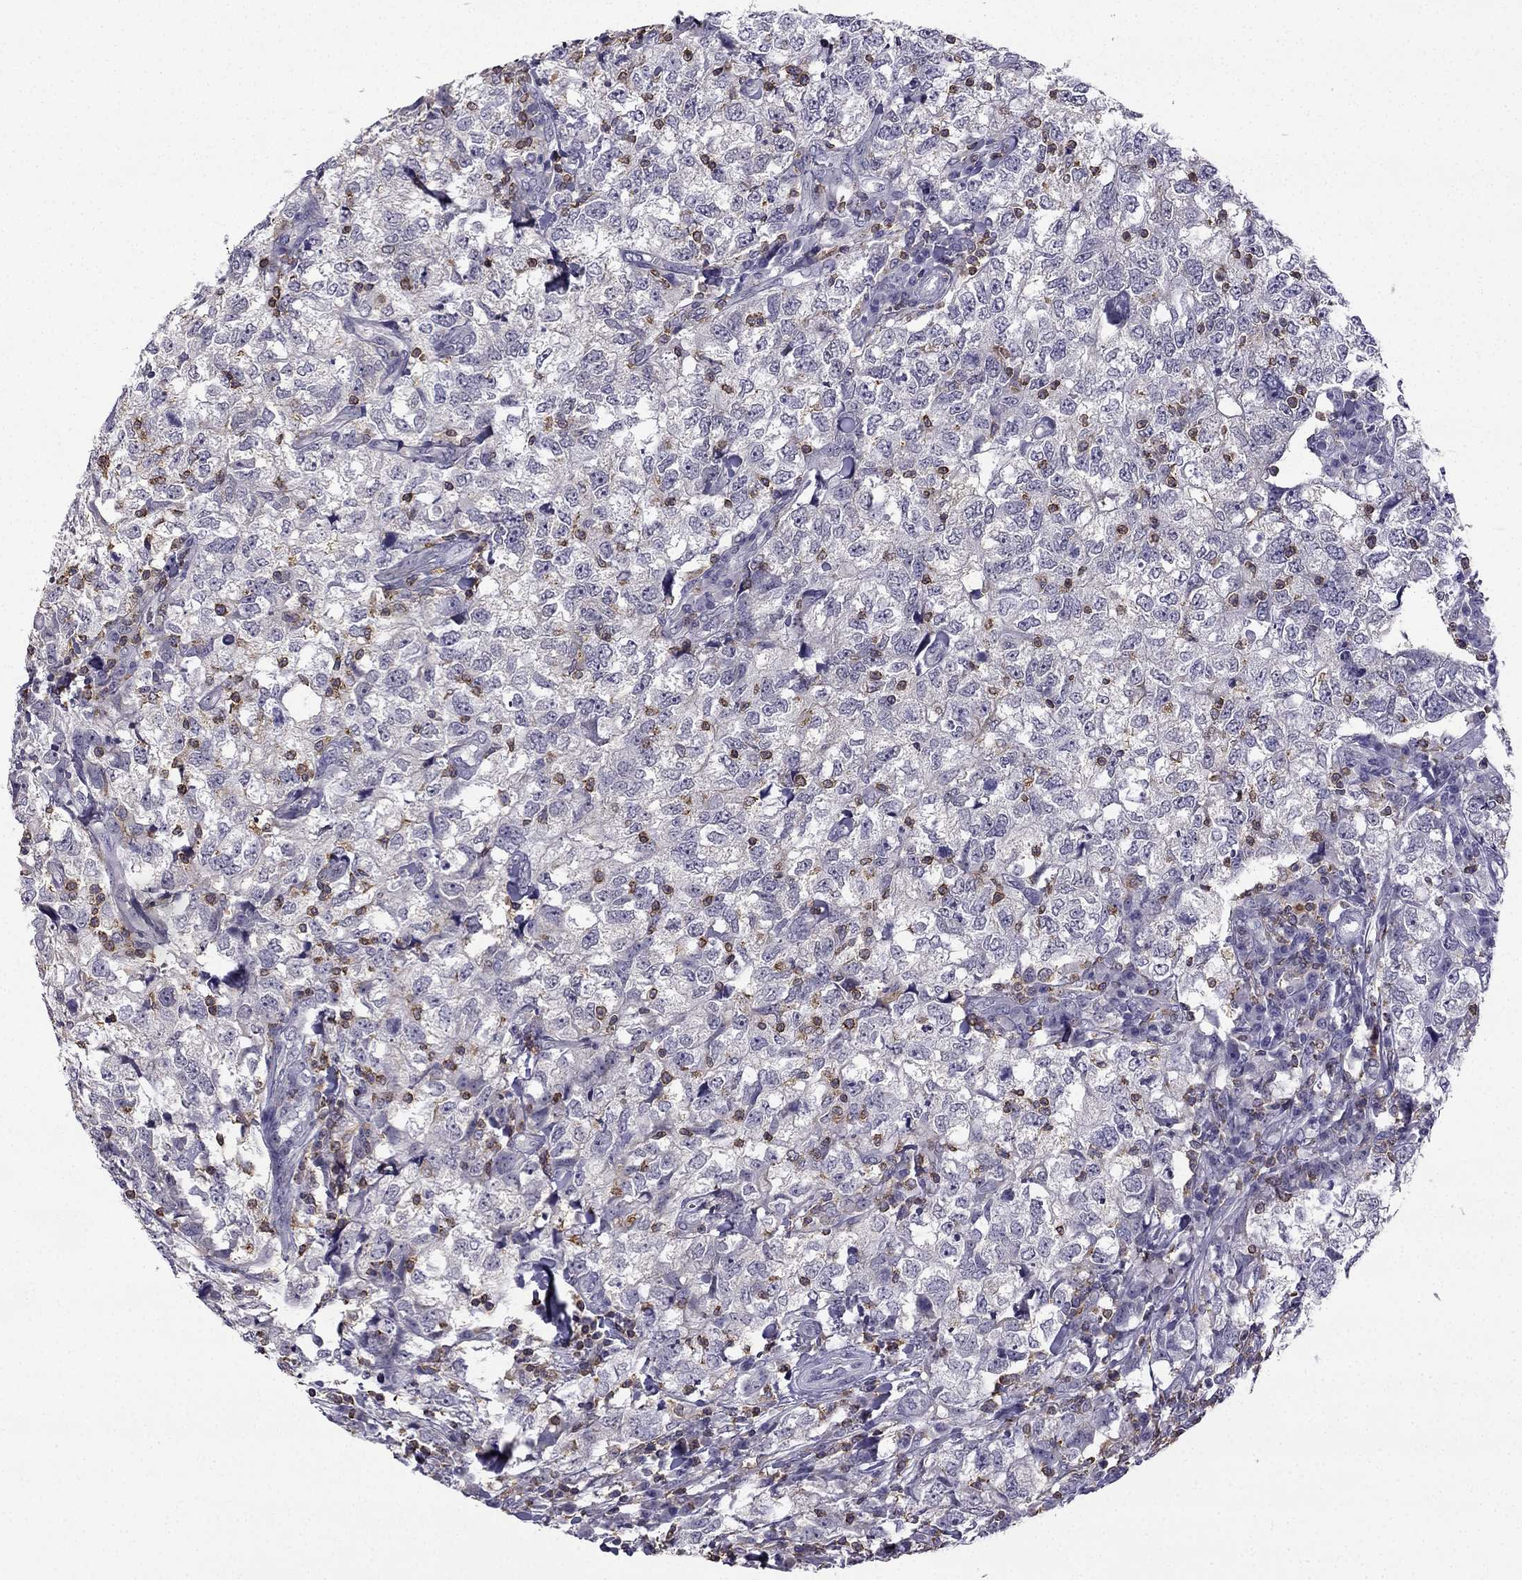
{"staining": {"intensity": "negative", "quantity": "none", "location": "none"}, "tissue": "breast cancer", "cell_type": "Tumor cells", "image_type": "cancer", "snomed": [{"axis": "morphology", "description": "Duct carcinoma"}, {"axis": "topography", "description": "Breast"}], "caption": "This micrograph is of intraductal carcinoma (breast) stained with IHC to label a protein in brown with the nuclei are counter-stained blue. There is no positivity in tumor cells.", "gene": "CCK", "patient": {"sex": "female", "age": 30}}